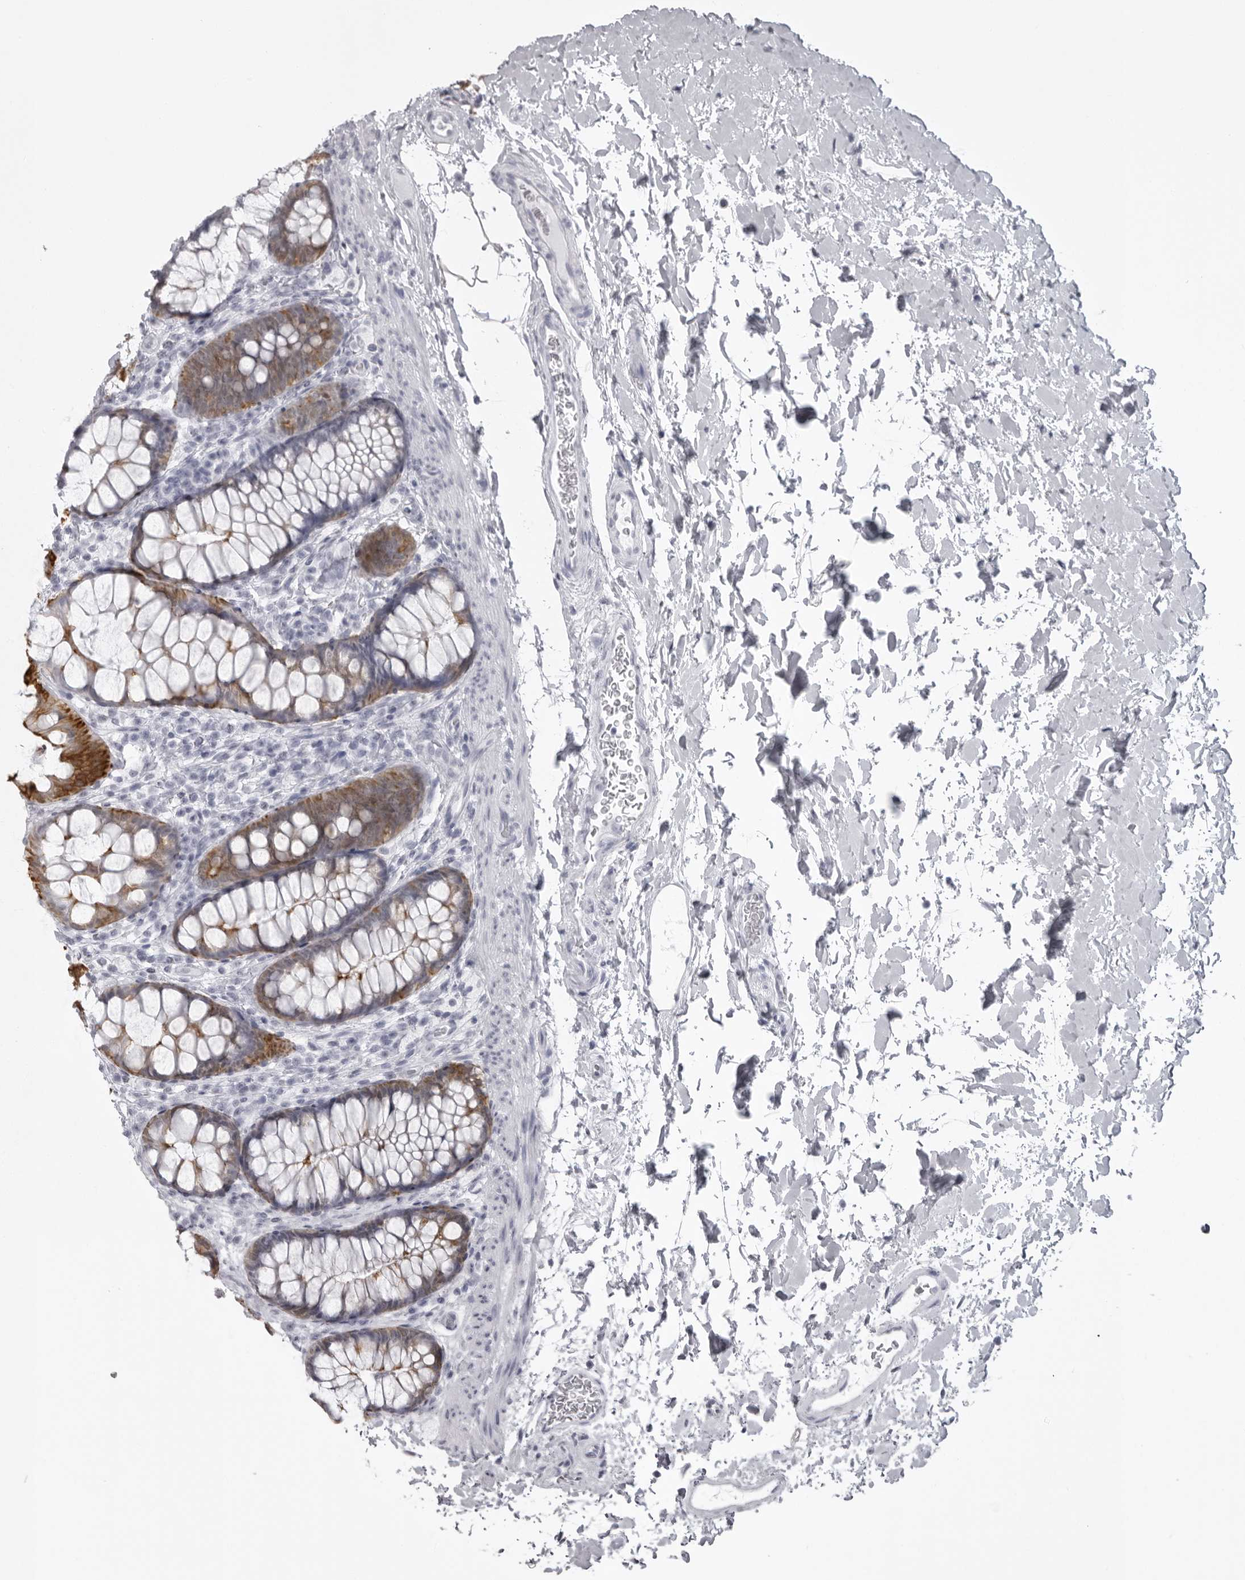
{"staining": {"intensity": "negative", "quantity": "none", "location": "none"}, "tissue": "colon", "cell_type": "Endothelial cells", "image_type": "normal", "snomed": [{"axis": "morphology", "description": "Normal tissue, NOS"}, {"axis": "topography", "description": "Colon"}], "caption": "Immunohistochemistry (IHC) micrograph of unremarkable colon: colon stained with DAB displays no significant protein staining in endothelial cells.", "gene": "UROD", "patient": {"sex": "female", "age": 62}}